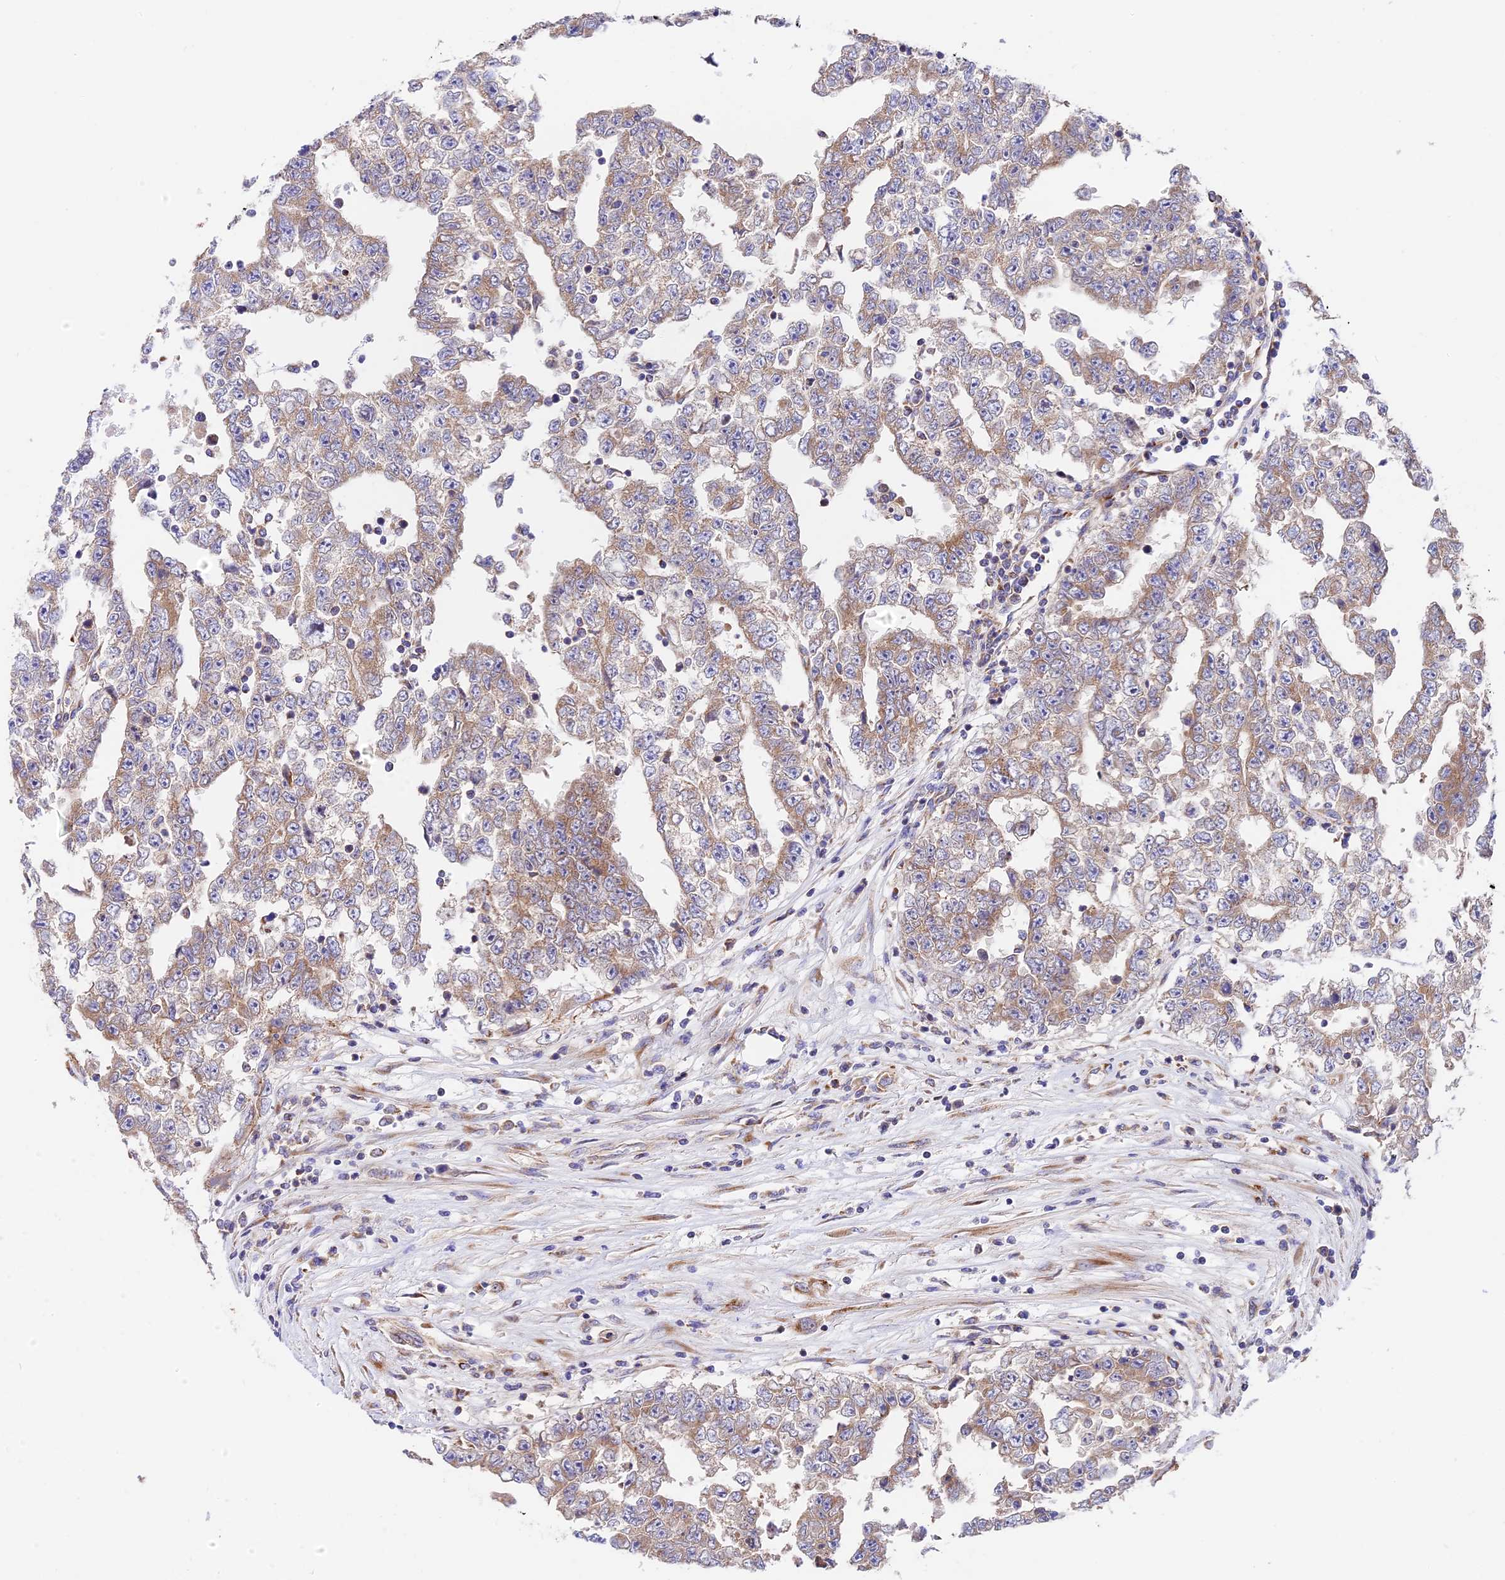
{"staining": {"intensity": "weak", "quantity": ">75%", "location": "cytoplasmic/membranous"}, "tissue": "testis cancer", "cell_type": "Tumor cells", "image_type": "cancer", "snomed": [{"axis": "morphology", "description": "Carcinoma, Embryonal, NOS"}, {"axis": "topography", "description": "Testis"}], "caption": "This photomicrograph shows embryonal carcinoma (testis) stained with IHC to label a protein in brown. The cytoplasmic/membranous of tumor cells show weak positivity for the protein. Nuclei are counter-stained blue.", "gene": "MRAS", "patient": {"sex": "male", "age": 25}}